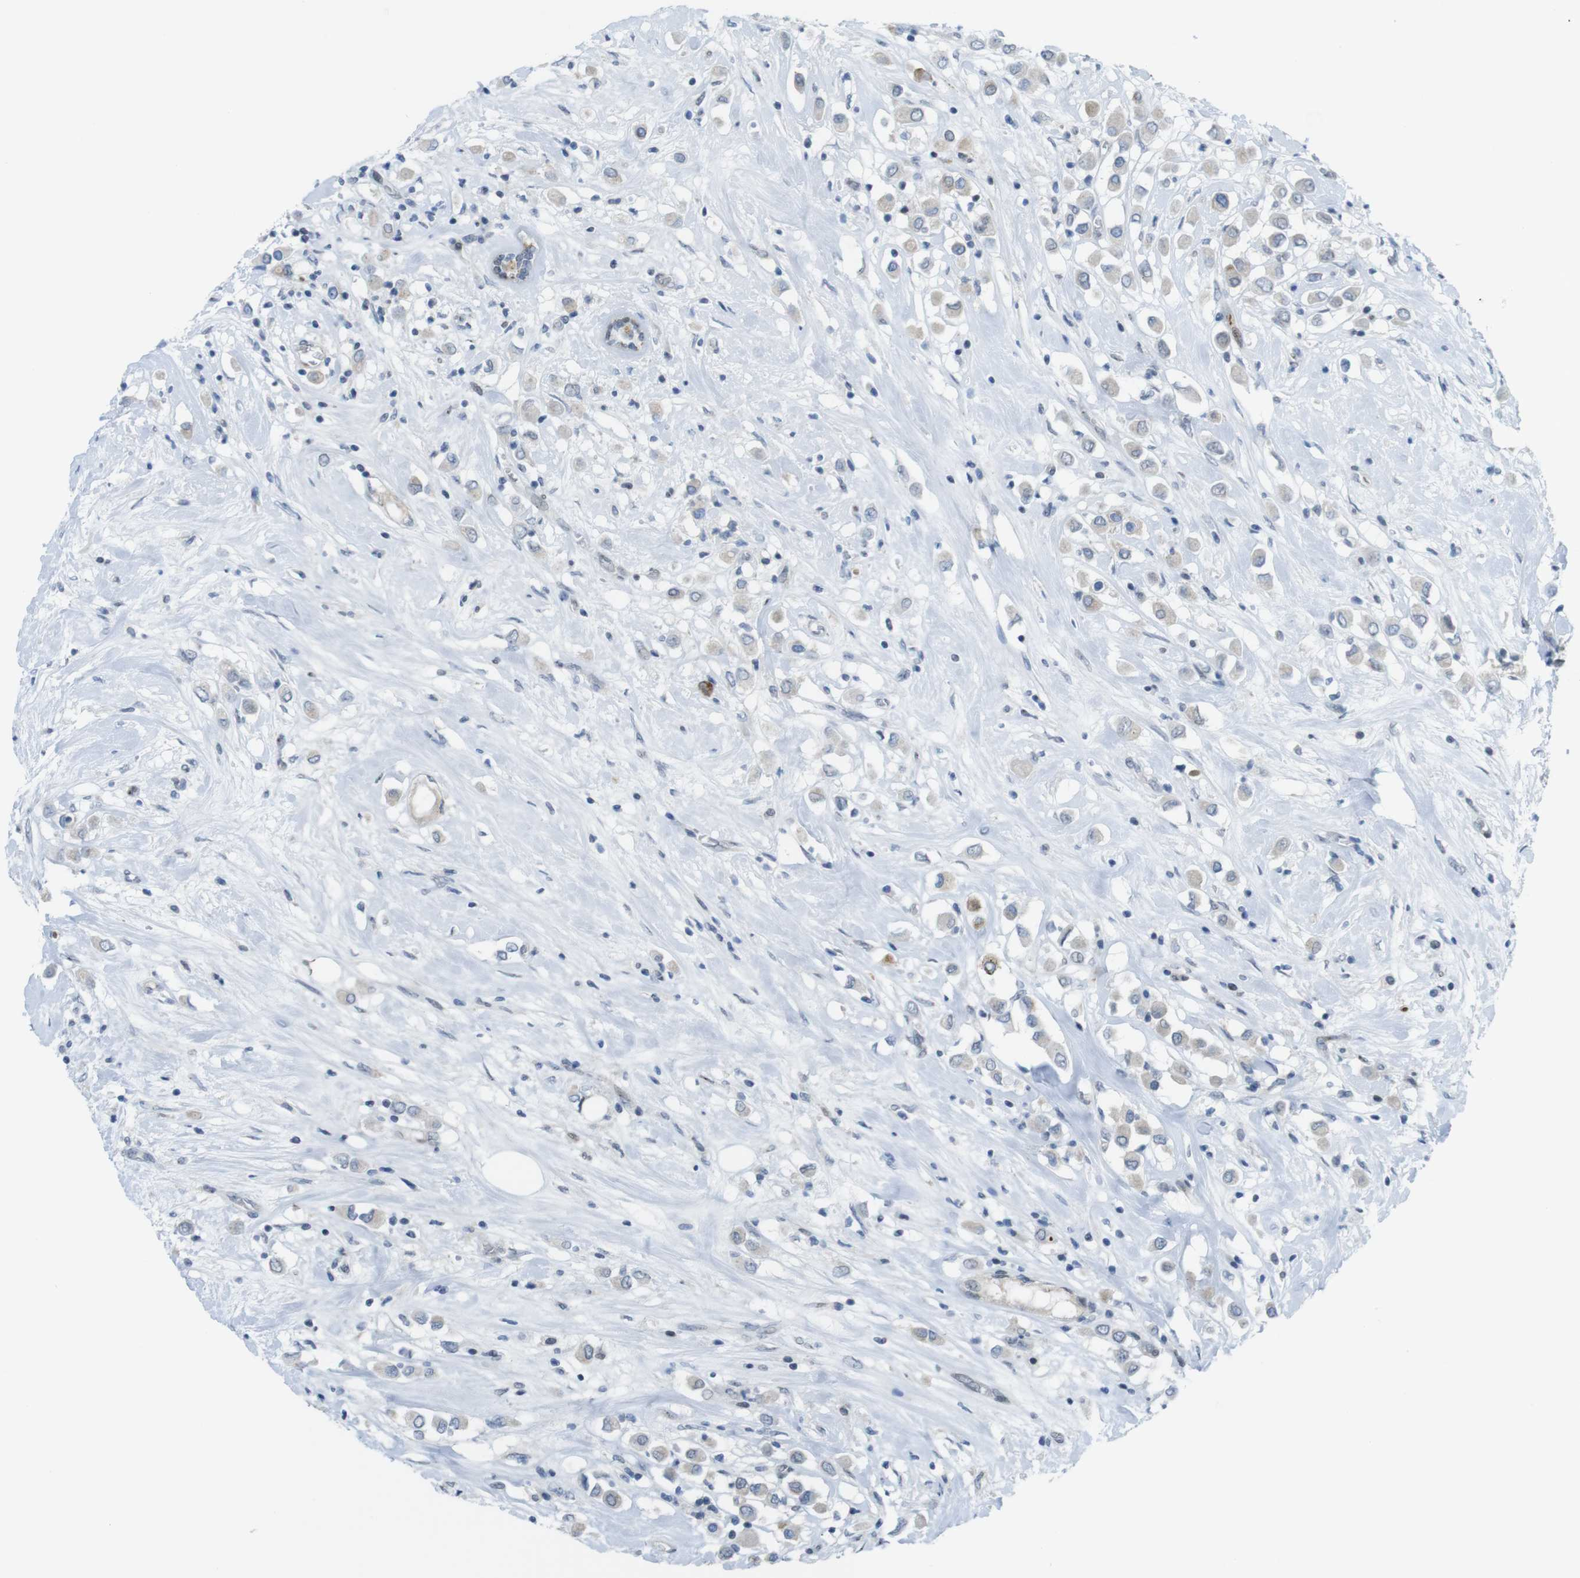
{"staining": {"intensity": "negative", "quantity": "none", "location": "none"}, "tissue": "breast cancer", "cell_type": "Tumor cells", "image_type": "cancer", "snomed": [{"axis": "morphology", "description": "Duct carcinoma"}, {"axis": "topography", "description": "Breast"}], "caption": "Breast cancer stained for a protein using immunohistochemistry (IHC) demonstrates no staining tumor cells.", "gene": "UBB", "patient": {"sex": "female", "age": 61}}